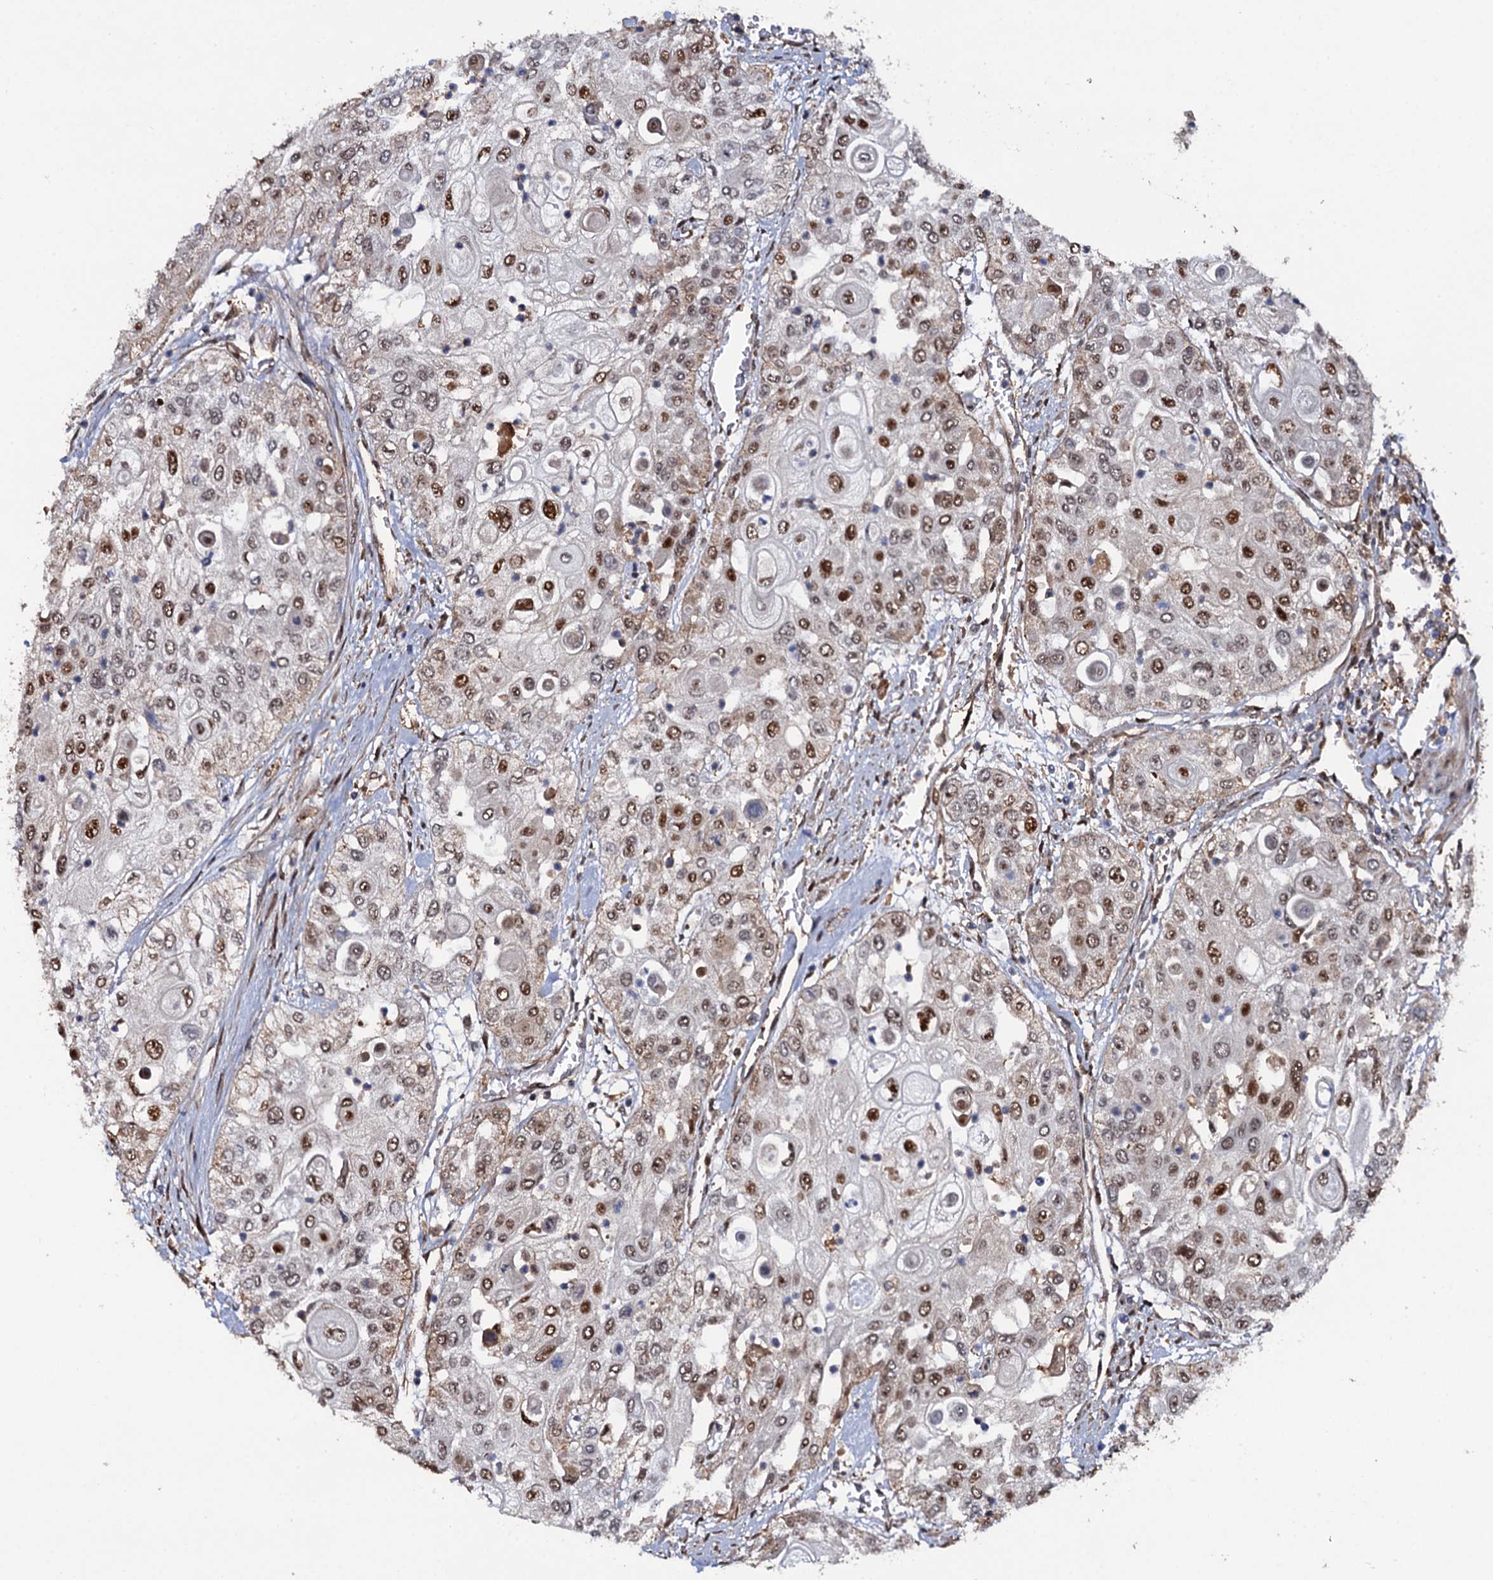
{"staining": {"intensity": "moderate", "quantity": ">75%", "location": "nuclear"}, "tissue": "urothelial cancer", "cell_type": "Tumor cells", "image_type": "cancer", "snomed": [{"axis": "morphology", "description": "Urothelial carcinoma, High grade"}, {"axis": "topography", "description": "Urinary bladder"}], "caption": "The image displays staining of urothelial cancer, revealing moderate nuclear protein positivity (brown color) within tumor cells.", "gene": "CDC23", "patient": {"sex": "female", "age": 79}}